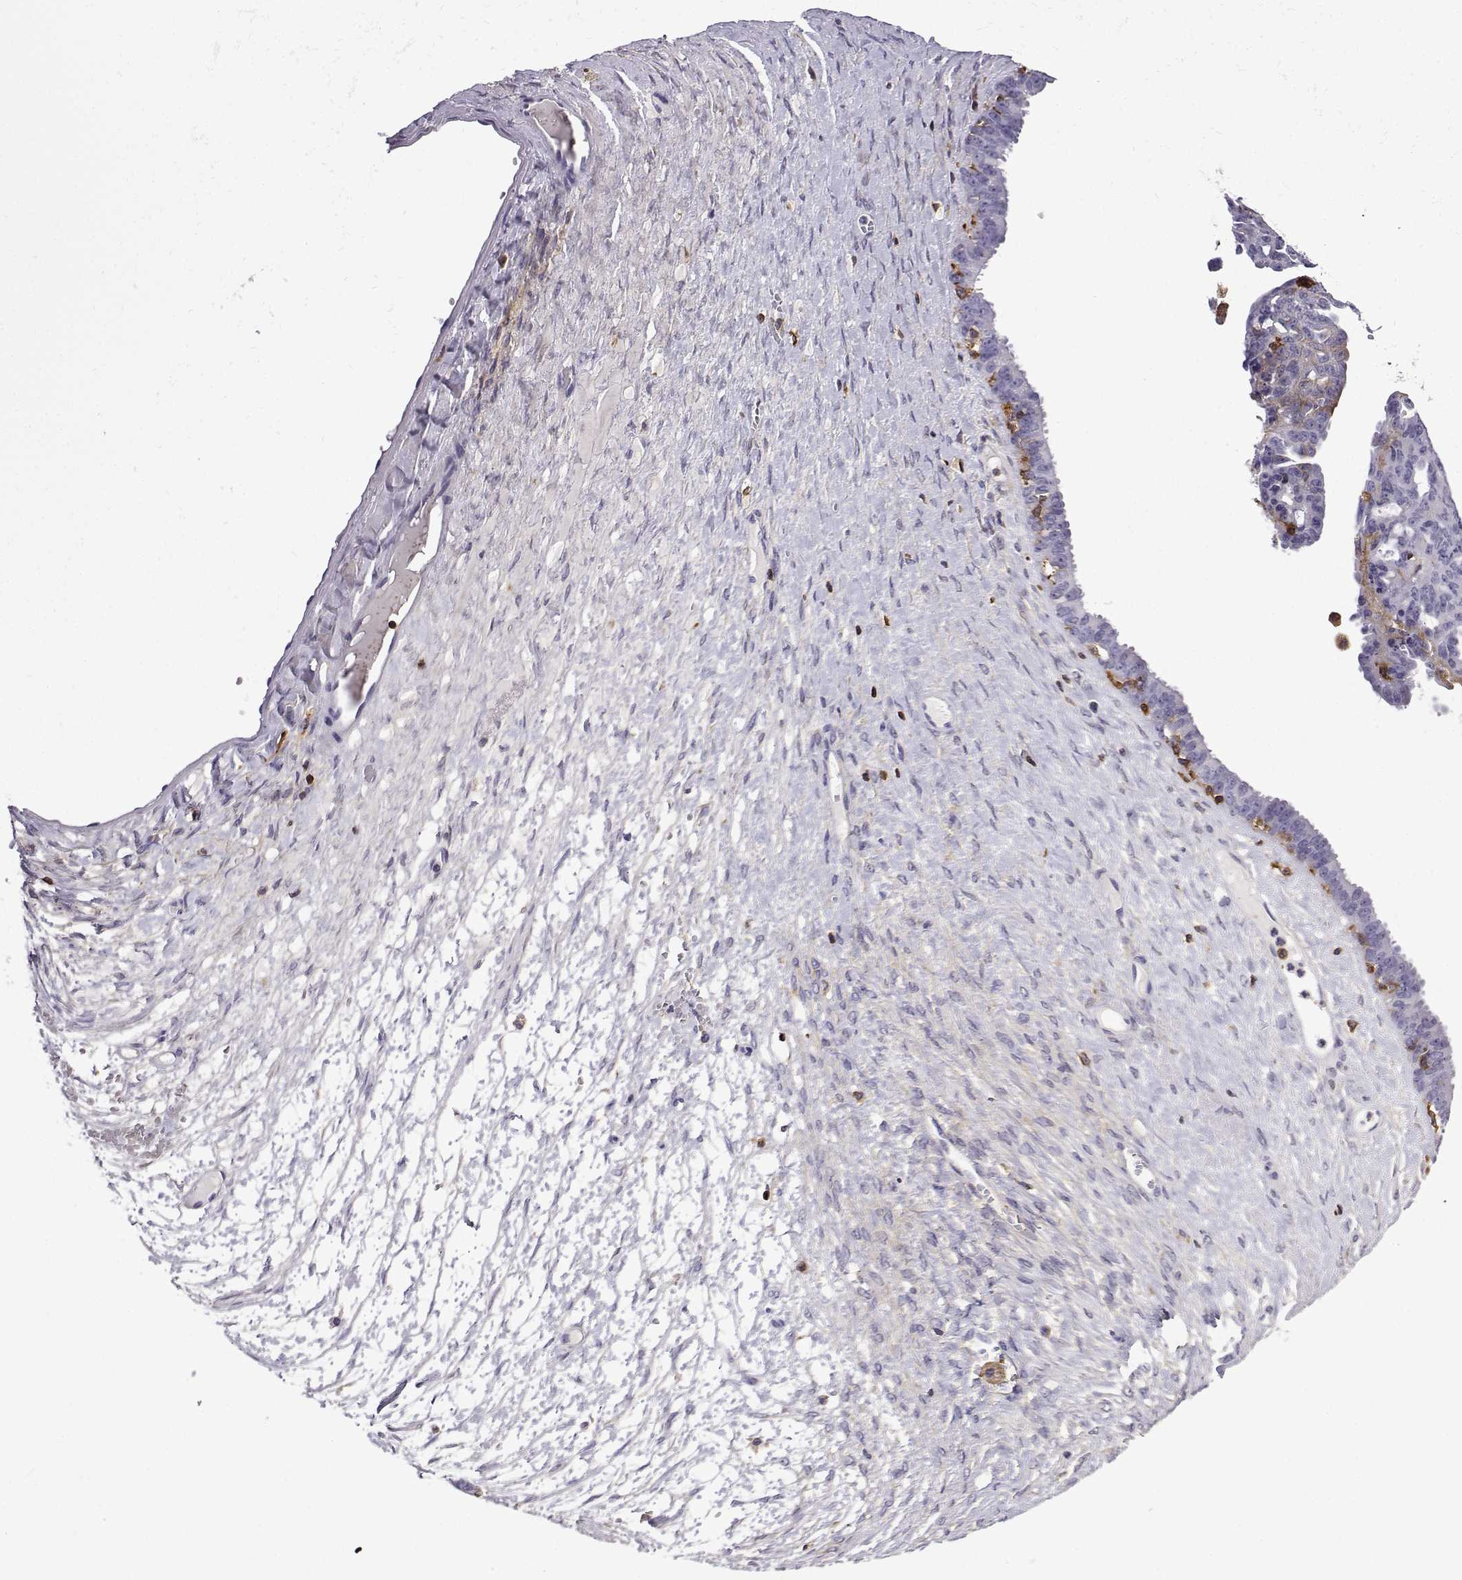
{"staining": {"intensity": "negative", "quantity": "none", "location": "none"}, "tissue": "ovarian cancer", "cell_type": "Tumor cells", "image_type": "cancer", "snomed": [{"axis": "morphology", "description": "Cystadenocarcinoma, serous, NOS"}, {"axis": "topography", "description": "Ovary"}], "caption": "This is an IHC photomicrograph of serous cystadenocarcinoma (ovarian). There is no expression in tumor cells.", "gene": "DOCK10", "patient": {"sex": "female", "age": 71}}